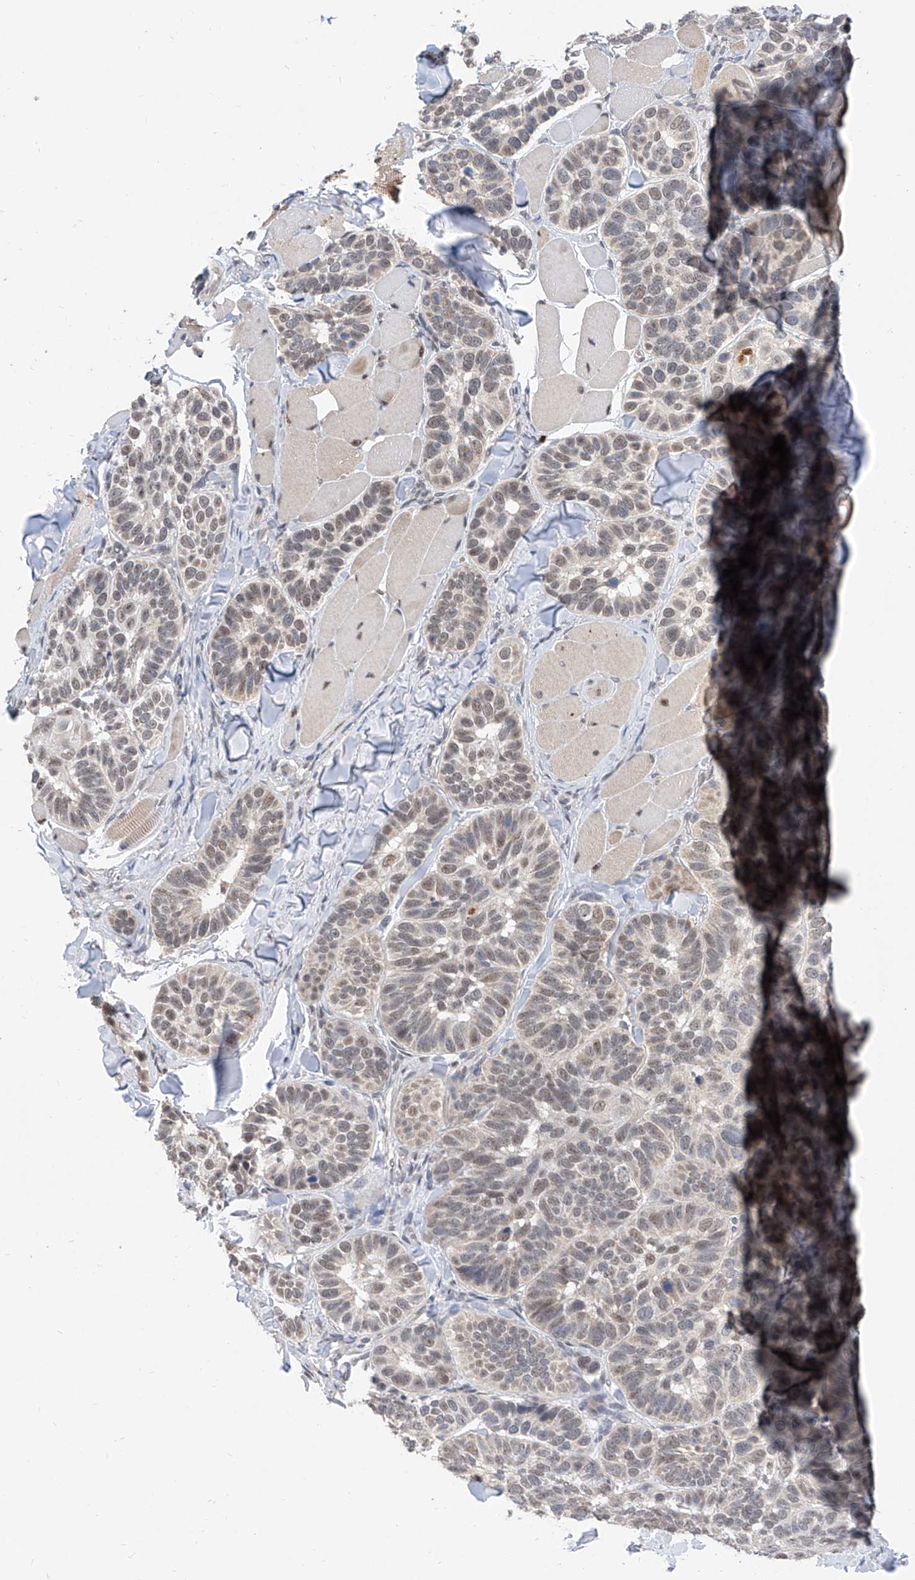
{"staining": {"intensity": "weak", "quantity": "<25%", "location": "nuclear"}, "tissue": "skin cancer", "cell_type": "Tumor cells", "image_type": "cancer", "snomed": [{"axis": "morphology", "description": "Basal cell carcinoma"}, {"axis": "topography", "description": "Skin"}], "caption": "Immunohistochemistry micrograph of neoplastic tissue: human skin cancer stained with DAB (3,3'-diaminobenzidine) exhibits no significant protein positivity in tumor cells.", "gene": "CARMIL3", "patient": {"sex": "male", "age": 62}}